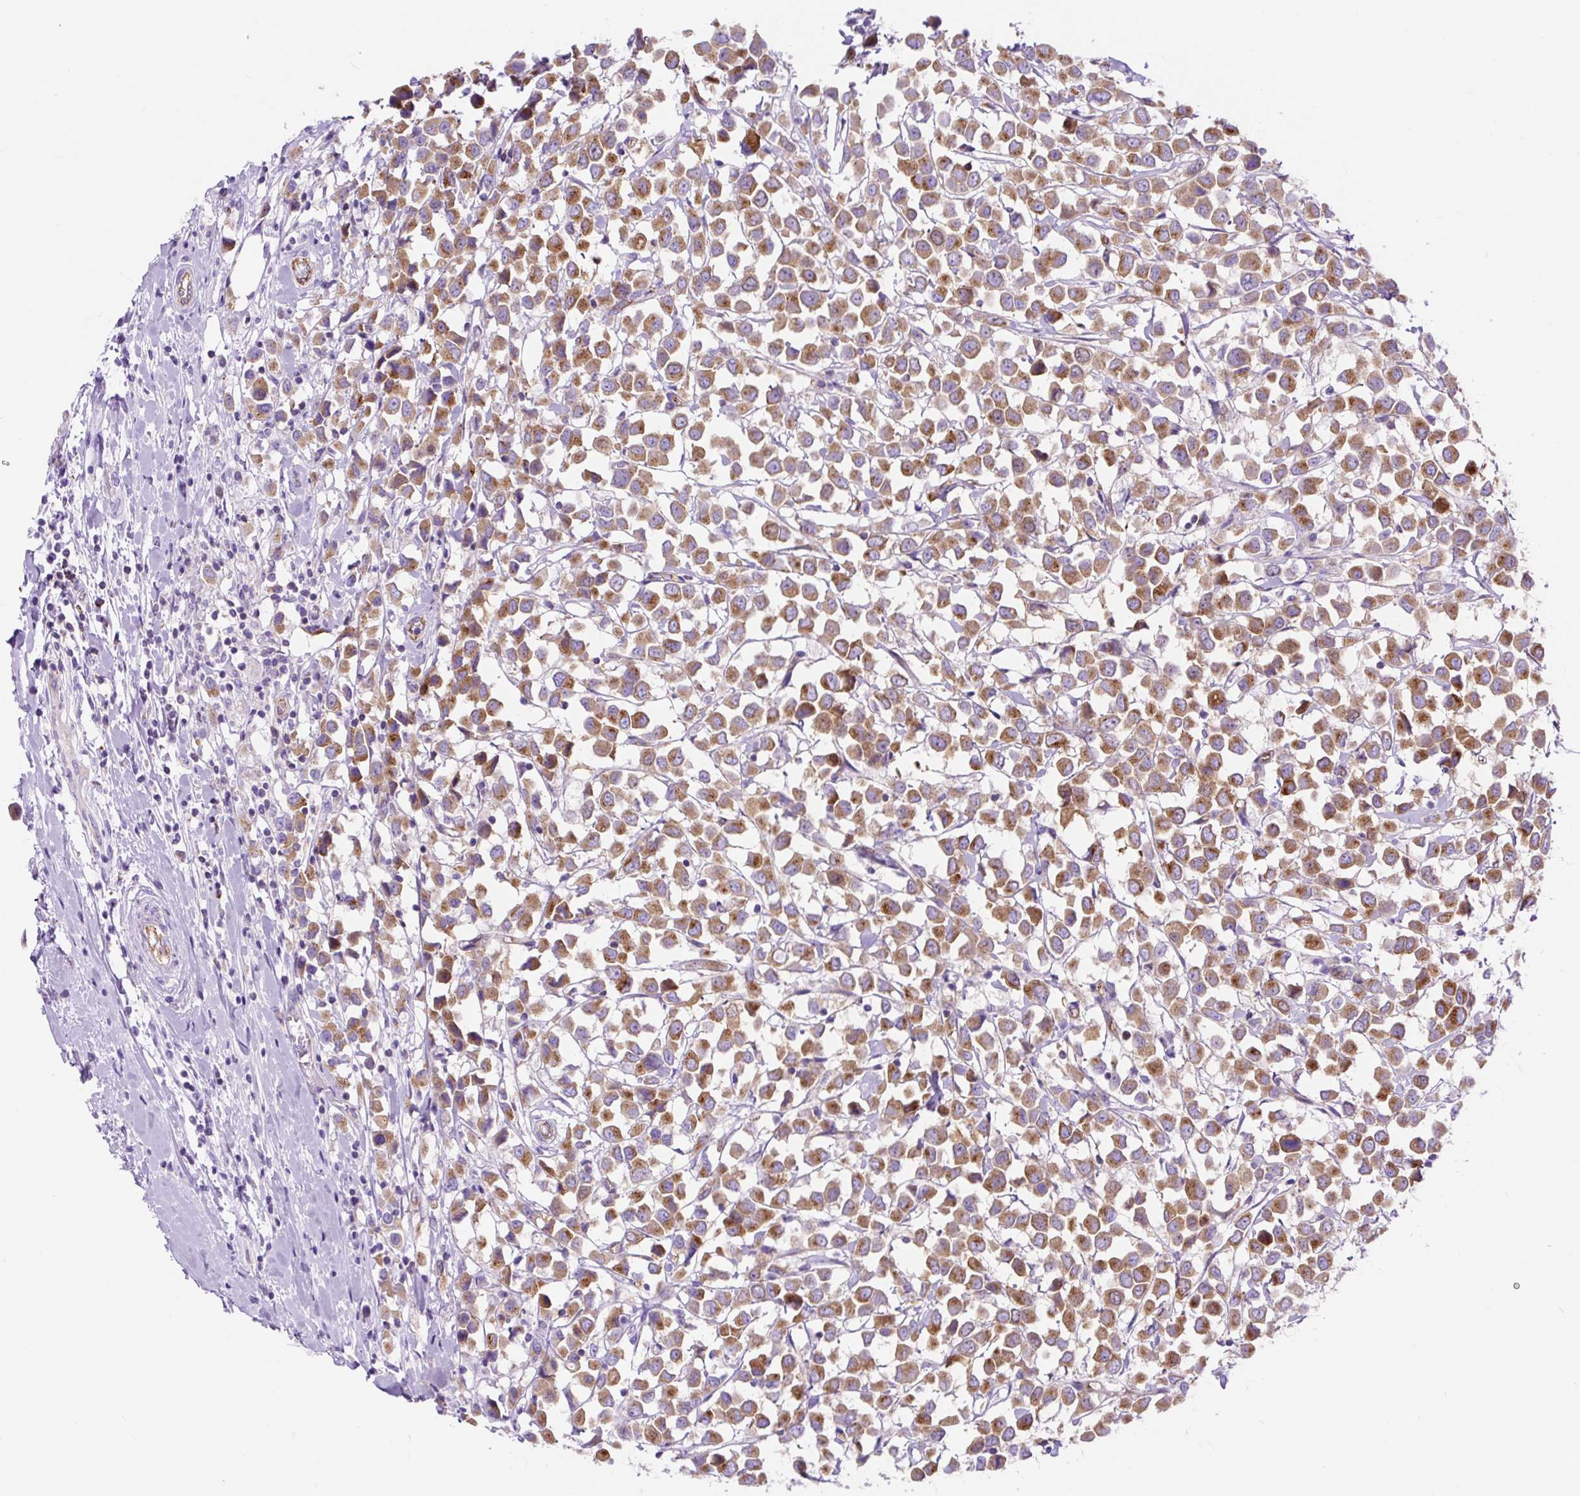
{"staining": {"intensity": "moderate", "quantity": ">75%", "location": "cytoplasmic/membranous"}, "tissue": "breast cancer", "cell_type": "Tumor cells", "image_type": "cancer", "snomed": [{"axis": "morphology", "description": "Duct carcinoma"}, {"axis": "topography", "description": "Breast"}], "caption": "Breast cancer stained for a protein displays moderate cytoplasmic/membranous positivity in tumor cells.", "gene": "HIP1R", "patient": {"sex": "female", "age": 61}}